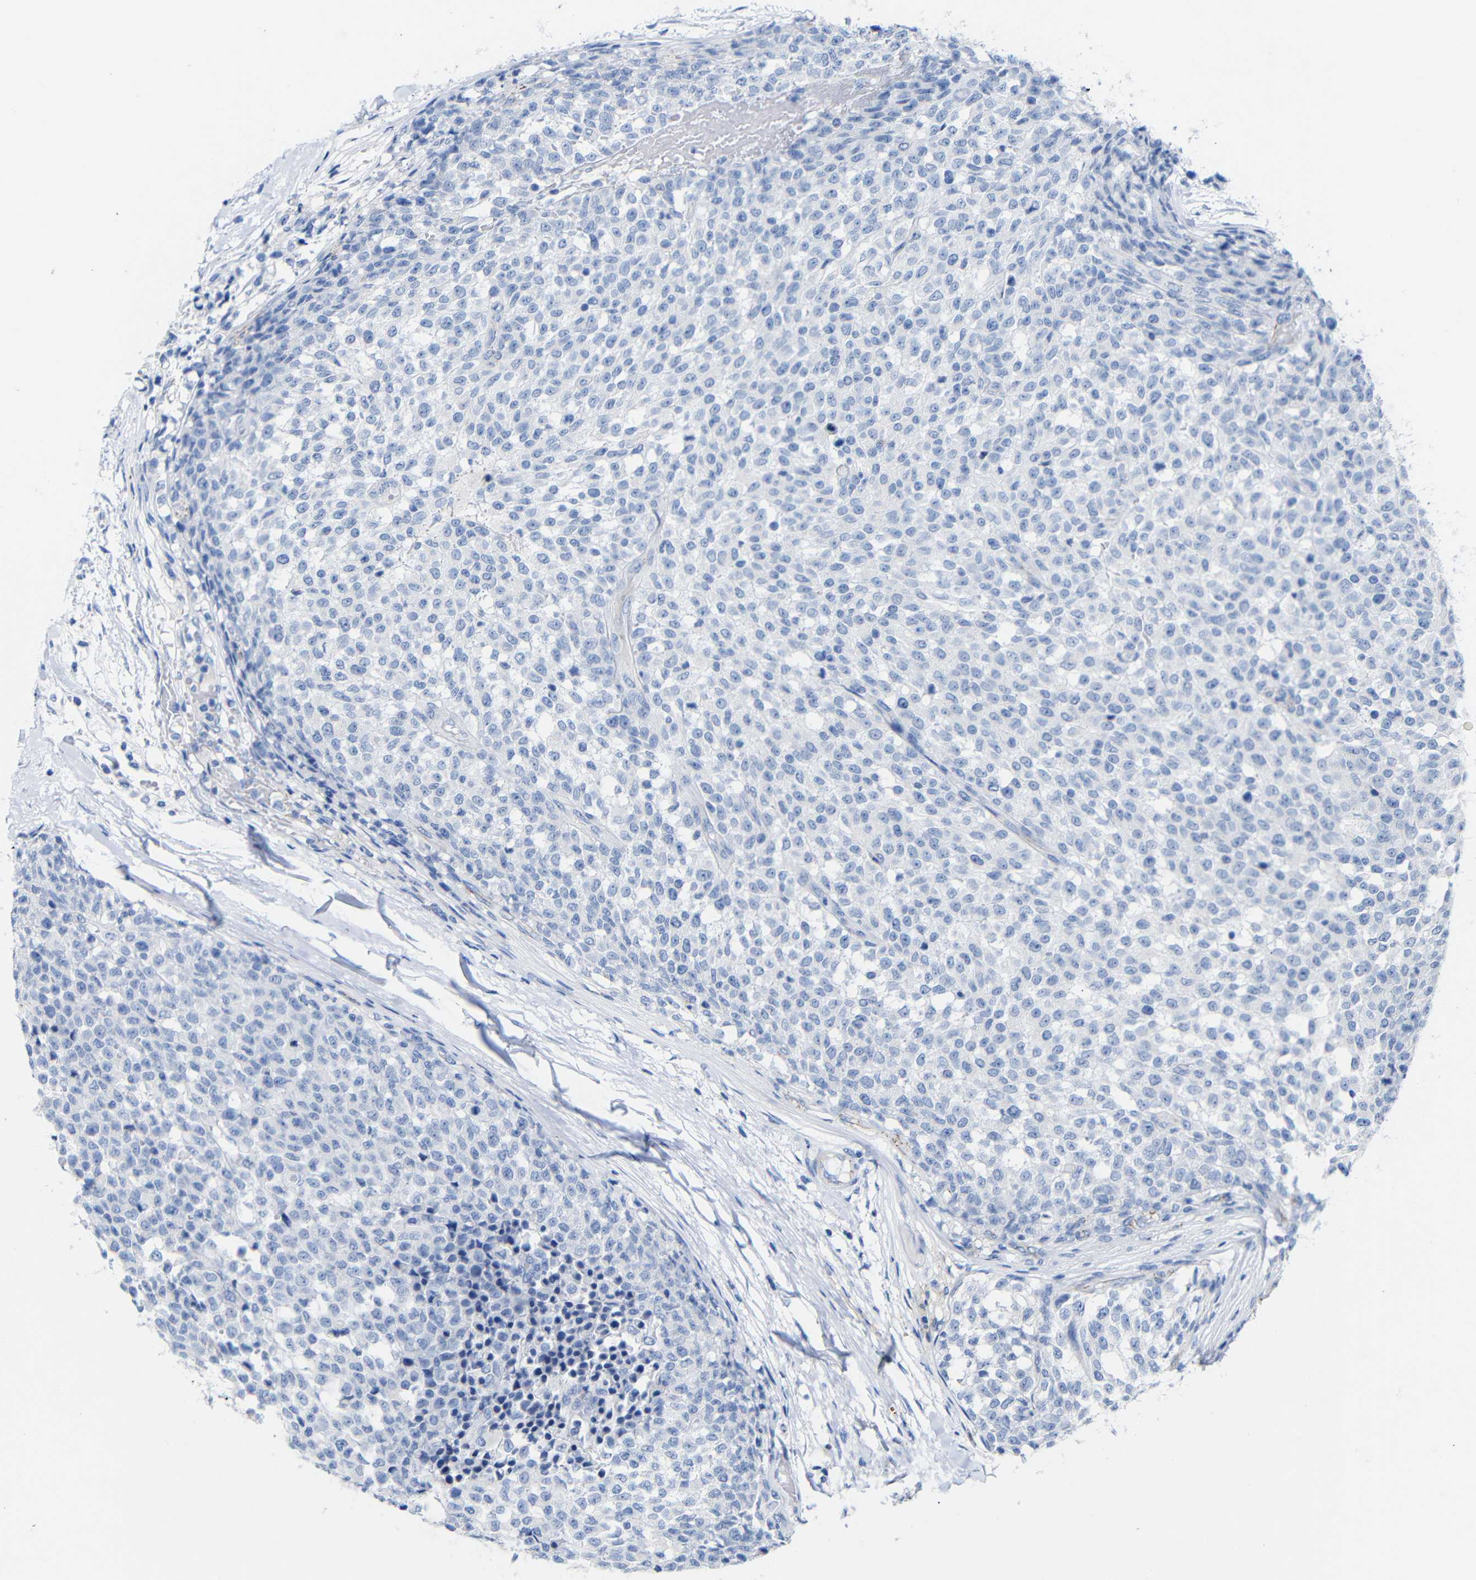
{"staining": {"intensity": "negative", "quantity": "none", "location": "none"}, "tissue": "testis cancer", "cell_type": "Tumor cells", "image_type": "cancer", "snomed": [{"axis": "morphology", "description": "Seminoma, NOS"}, {"axis": "topography", "description": "Testis"}], "caption": "Immunohistochemistry histopathology image of neoplastic tissue: human testis cancer (seminoma) stained with DAB (3,3'-diaminobenzidine) shows no significant protein expression in tumor cells.", "gene": "CGNL1", "patient": {"sex": "male", "age": 59}}